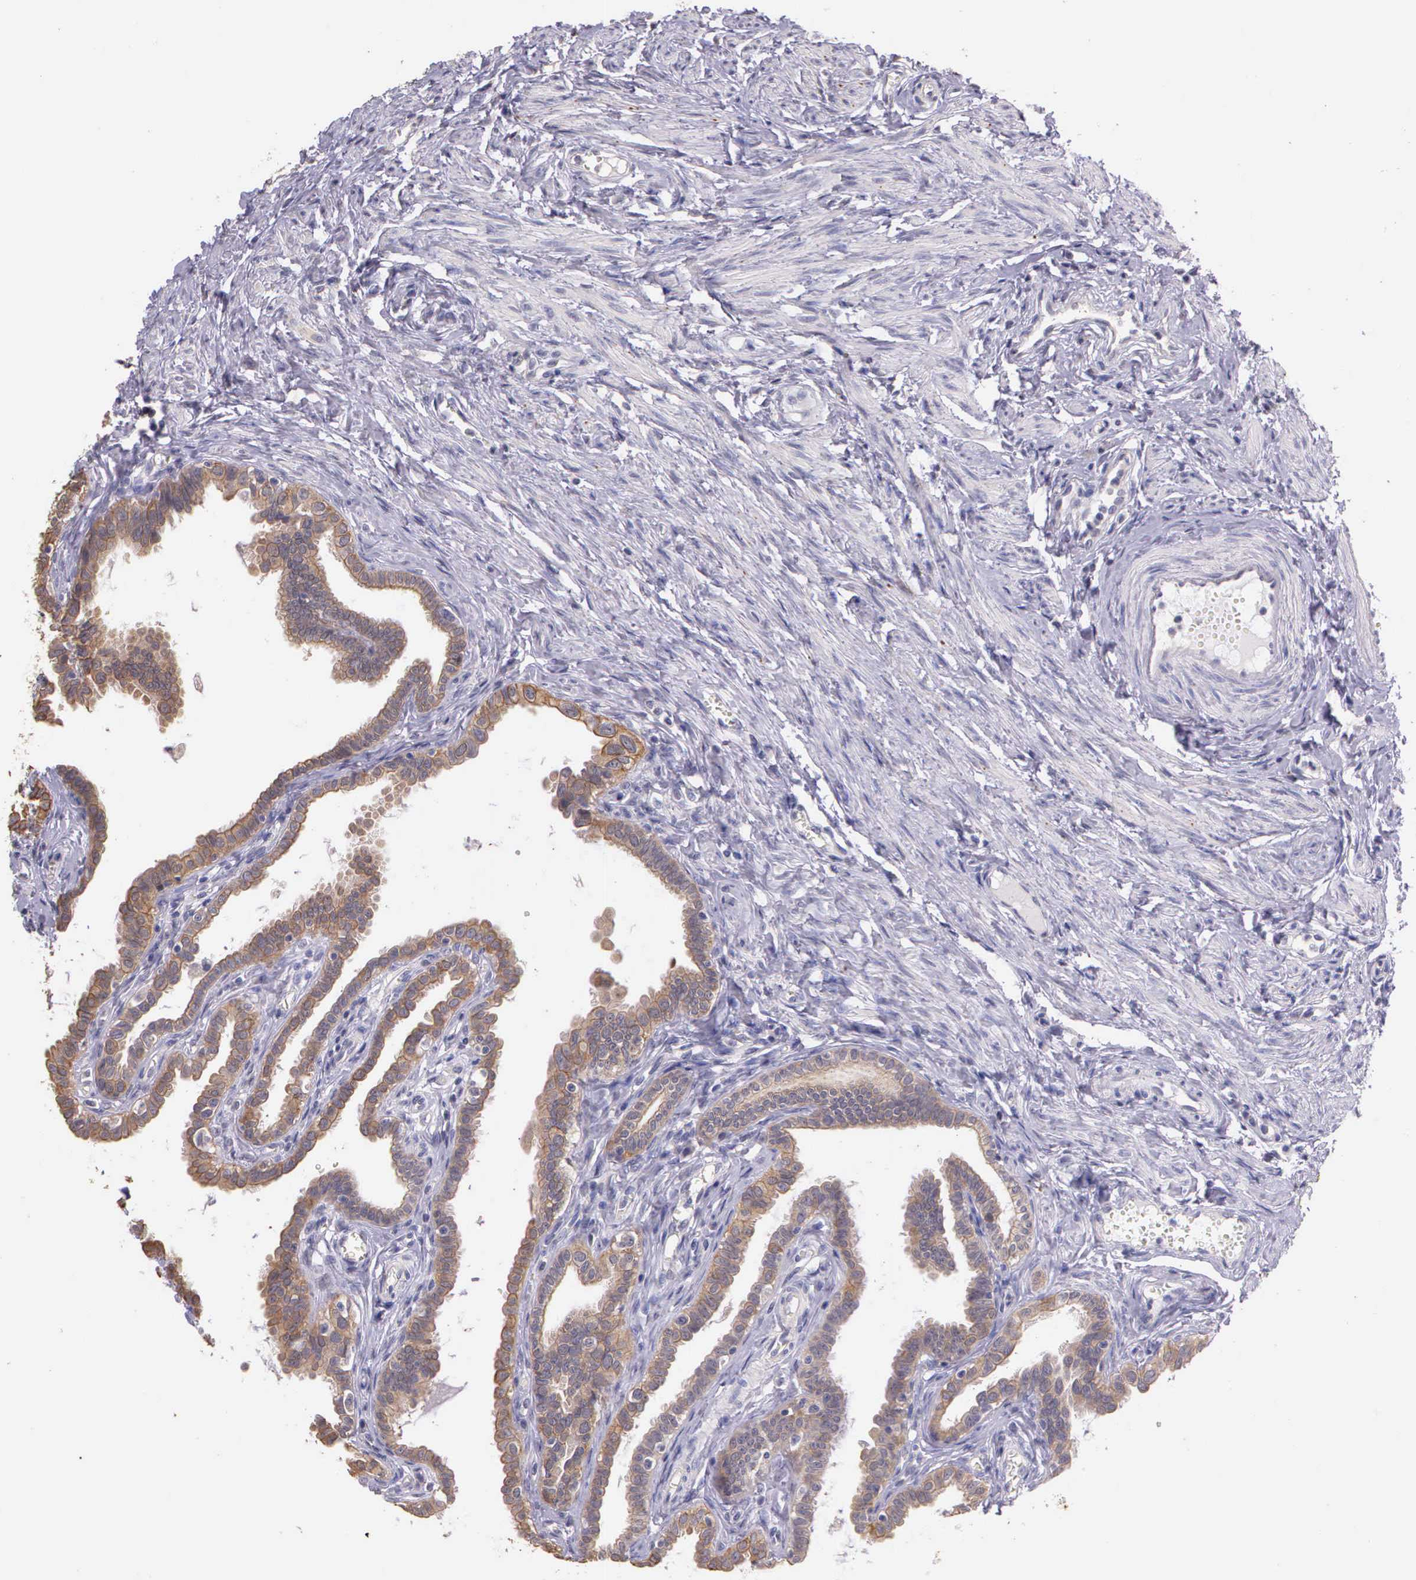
{"staining": {"intensity": "moderate", "quantity": ">75%", "location": "cytoplasmic/membranous"}, "tissue": "fallopian tube", "cell_type": "Glandular cells", "image_type": "normal", "snomed": [{"axis": "morphology", "description": "Normal tissue, NOS"}, {"axis": "topography", "description": "Fallopian tube"}], "caption": "A histopathology image of human fallopian tube stained for a protein displays moderate cytoplasmic/membranous brown staining in glandular cells. (DAB IHC with brightfield microscopy, high magnification).", "gene": "IGBP1P2", "patient": {"sex": "female", "age": 67}}